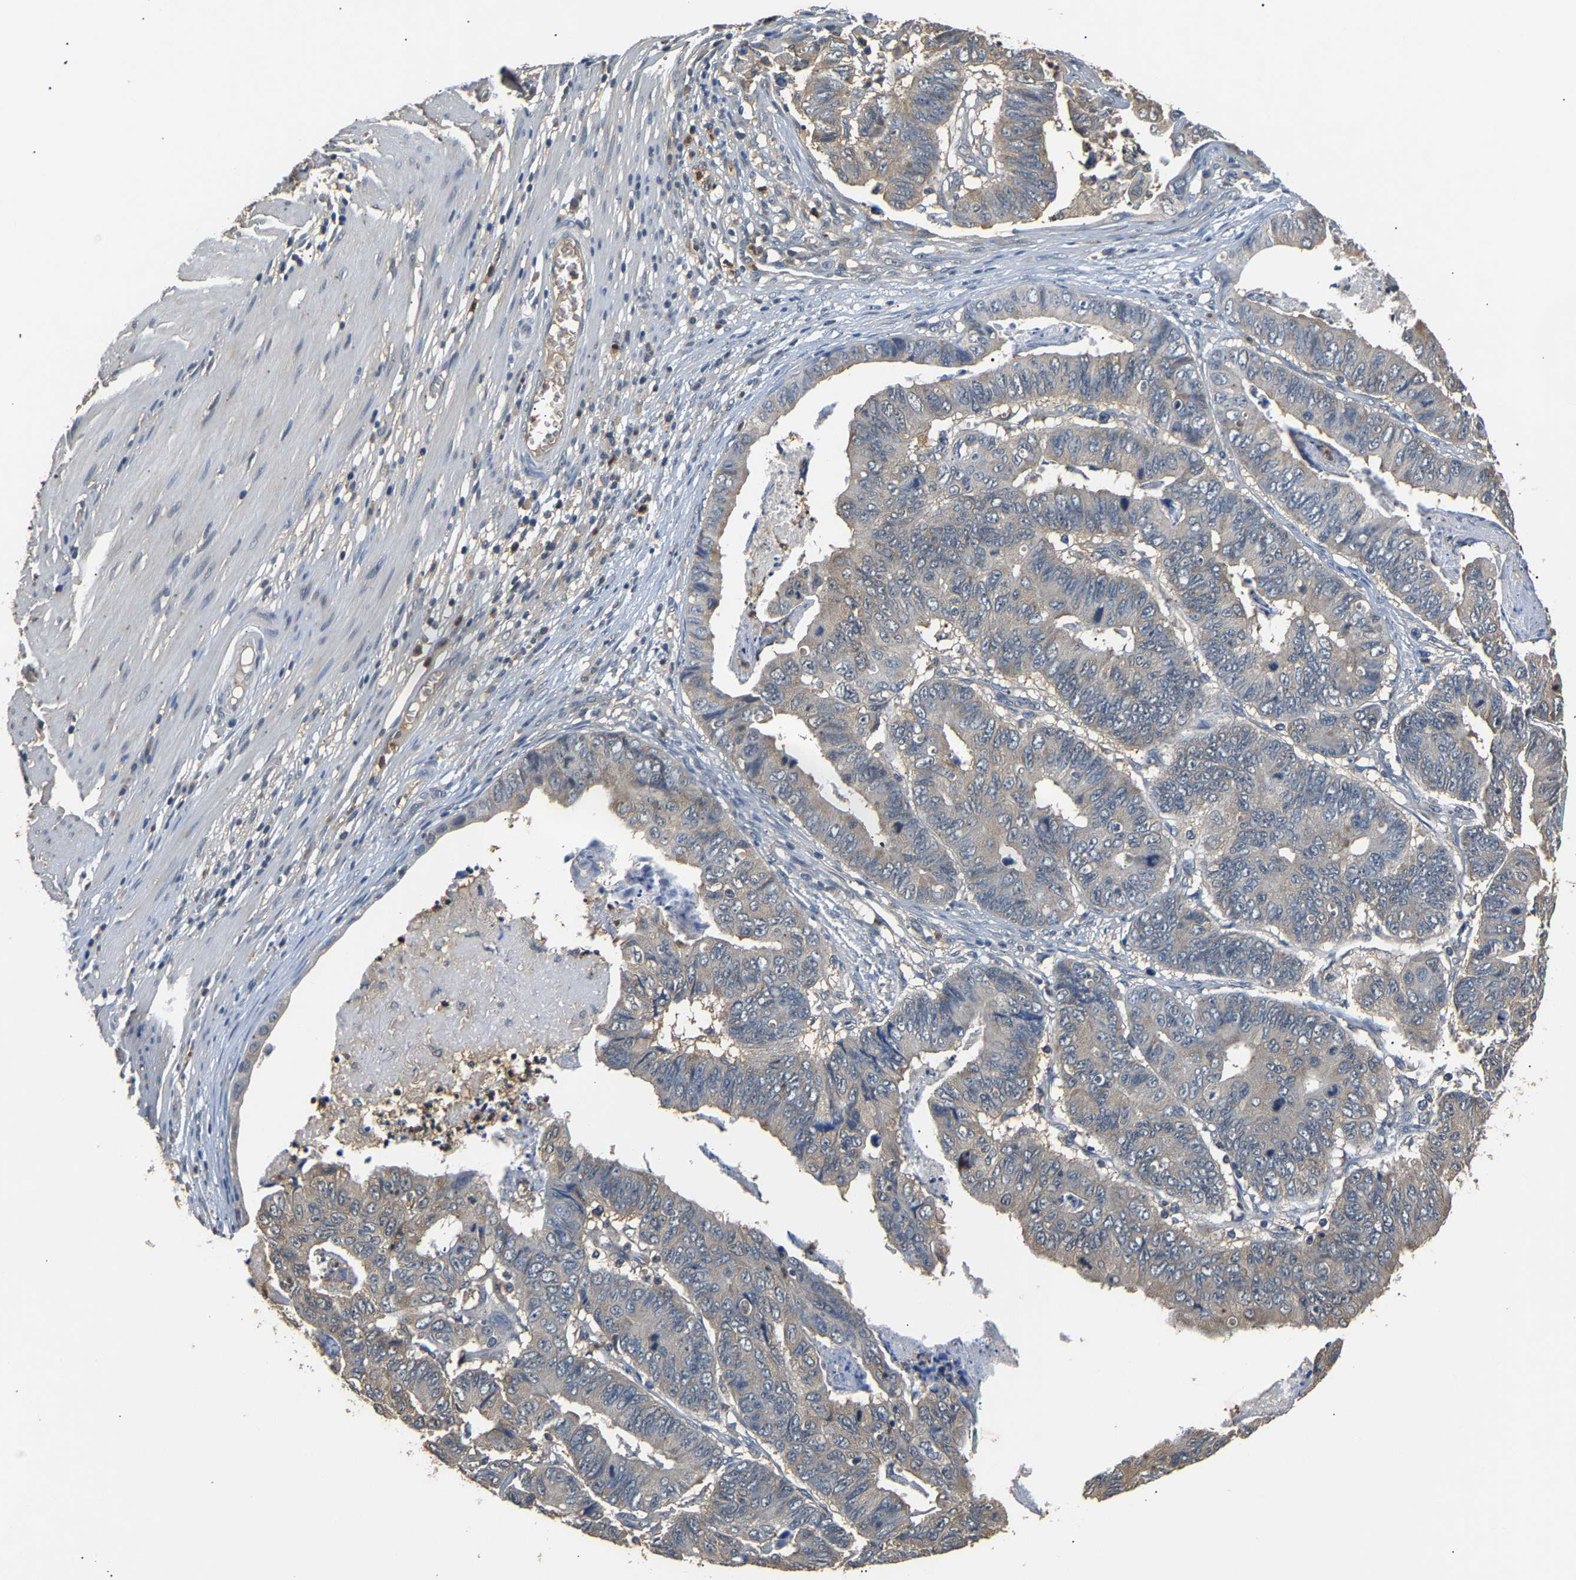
{"staining": {"intensity": "negative", "quantity": "none", "location": "none"}, "tissue": "stomach cancer", "cell_type": "Tumor cells", "image_type": "cancer", "snomed": [{"axis": "morphology", "description": "Adenocarcinoma, NOS"}, {"axis": "topography", "description": "Stomach"}], "caption": "Immunohistochemistry (IHC) image of neoplastic tissue: stomach adenocarcinoma stained with DAB demonstrates no significant protein staining in tumor cells. (DAB immunohistochemistry (IHC), high magnification).", "gene": "GPI", "patient": {"sex": "female", "age": 59}}